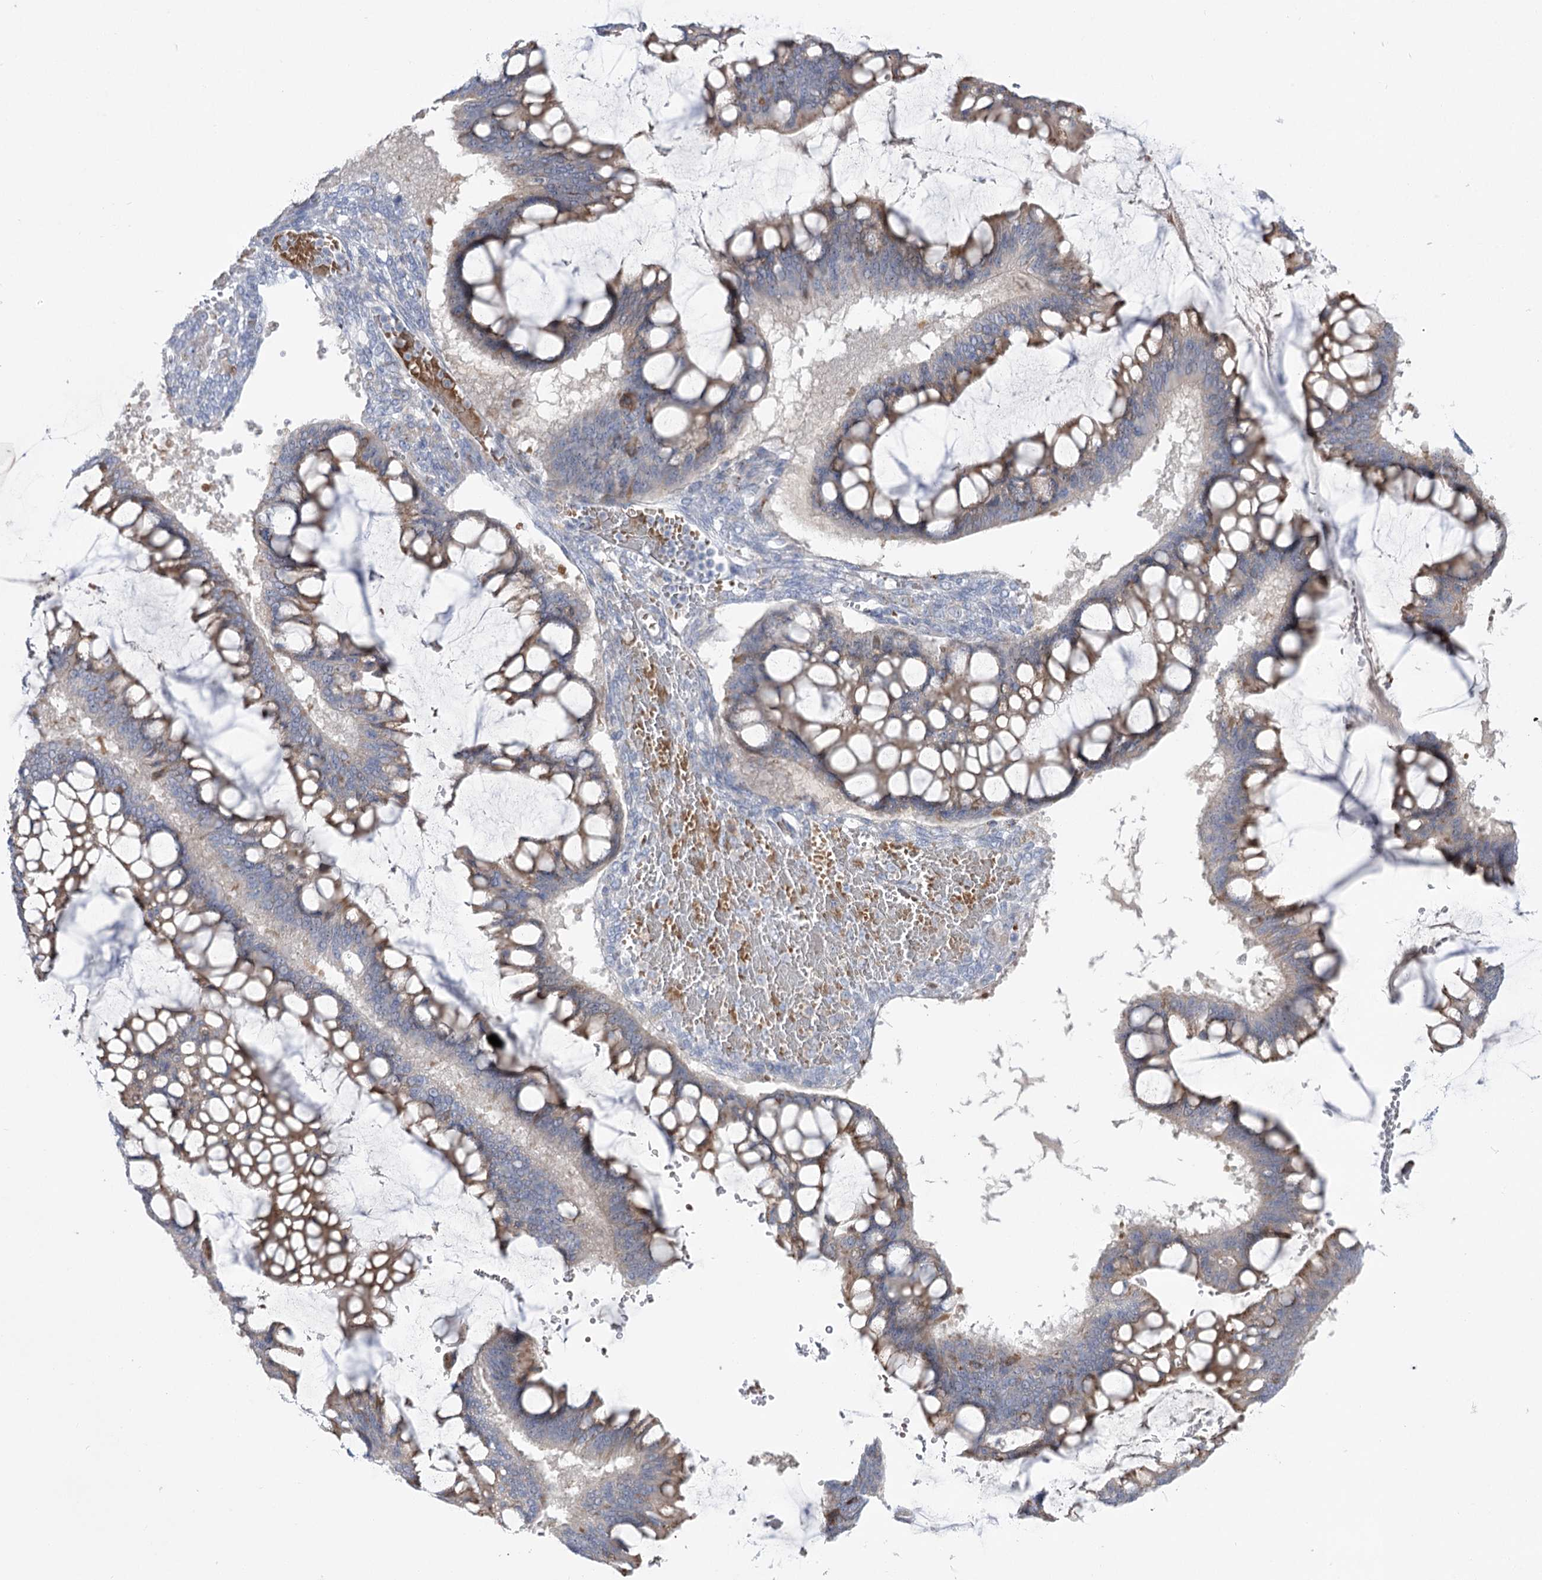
{"staining": {"intensity": "moderate", "quantity": "25%-75%", "location": "cytoplasmic/membranous"}, "tissue": "ovarian cancer", "cell_type": "Tumor cells", "image_type": "cancer", "snomed": [{"axis": "morphology", "description": "Cystadenocarcinoma, mucinous, NOS"}, {"axis": "topography", "description": "Ovary"}], "caption": "Tumor cells reveal medium levels of moderate cytoplasmic/membranous positivity in about 25%-75% of cells in ovarian cancer.", "gene": "SIAE", "patient": {"sex": "female", "age": 73}}